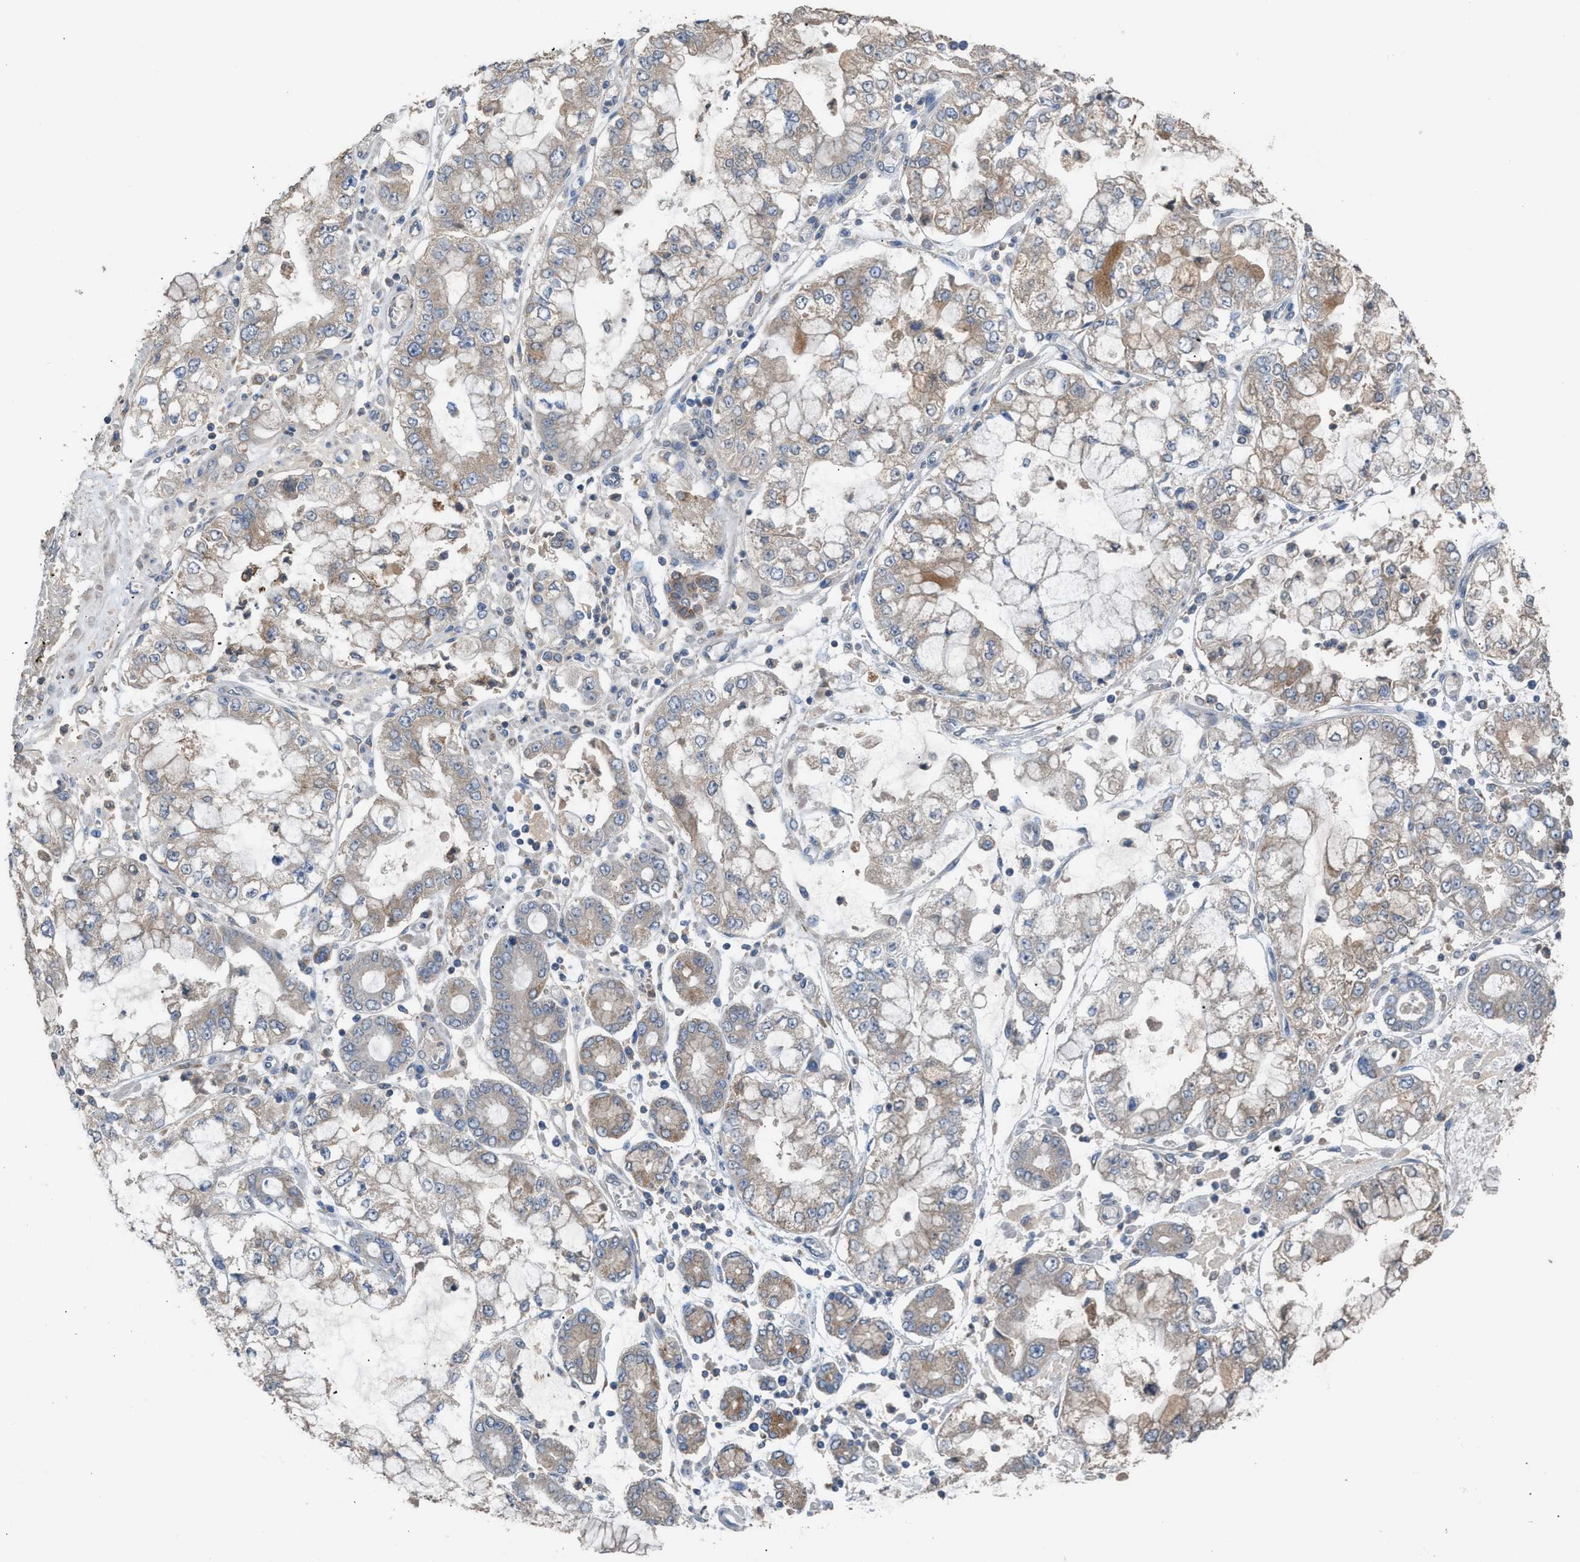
{"staining": {"intensity": "weak", "quantity": "25%-75%", "location": "cytoplasmic/membranous"}, "tissue": "stomach cancer", "cell_type": "Tumor cells", "image_type": "cancer", "snomed": [{"axis": "morphology", "description": "Adenocarcinoma, NOS"}, {"axis": "topography", "description": "Stomach"}], "caption": "A photomicrograph of human stomach adenocarcinoma stained for a protein demonstrates weak cytoplasmic/membranous brown staining in tumor cells. Immunohistochemistry (ihc) stains the protein of interest in brown and the nuclei are stained blue.", "gene": "TPK1", "patient": {"sex": "male", "age": 76}}